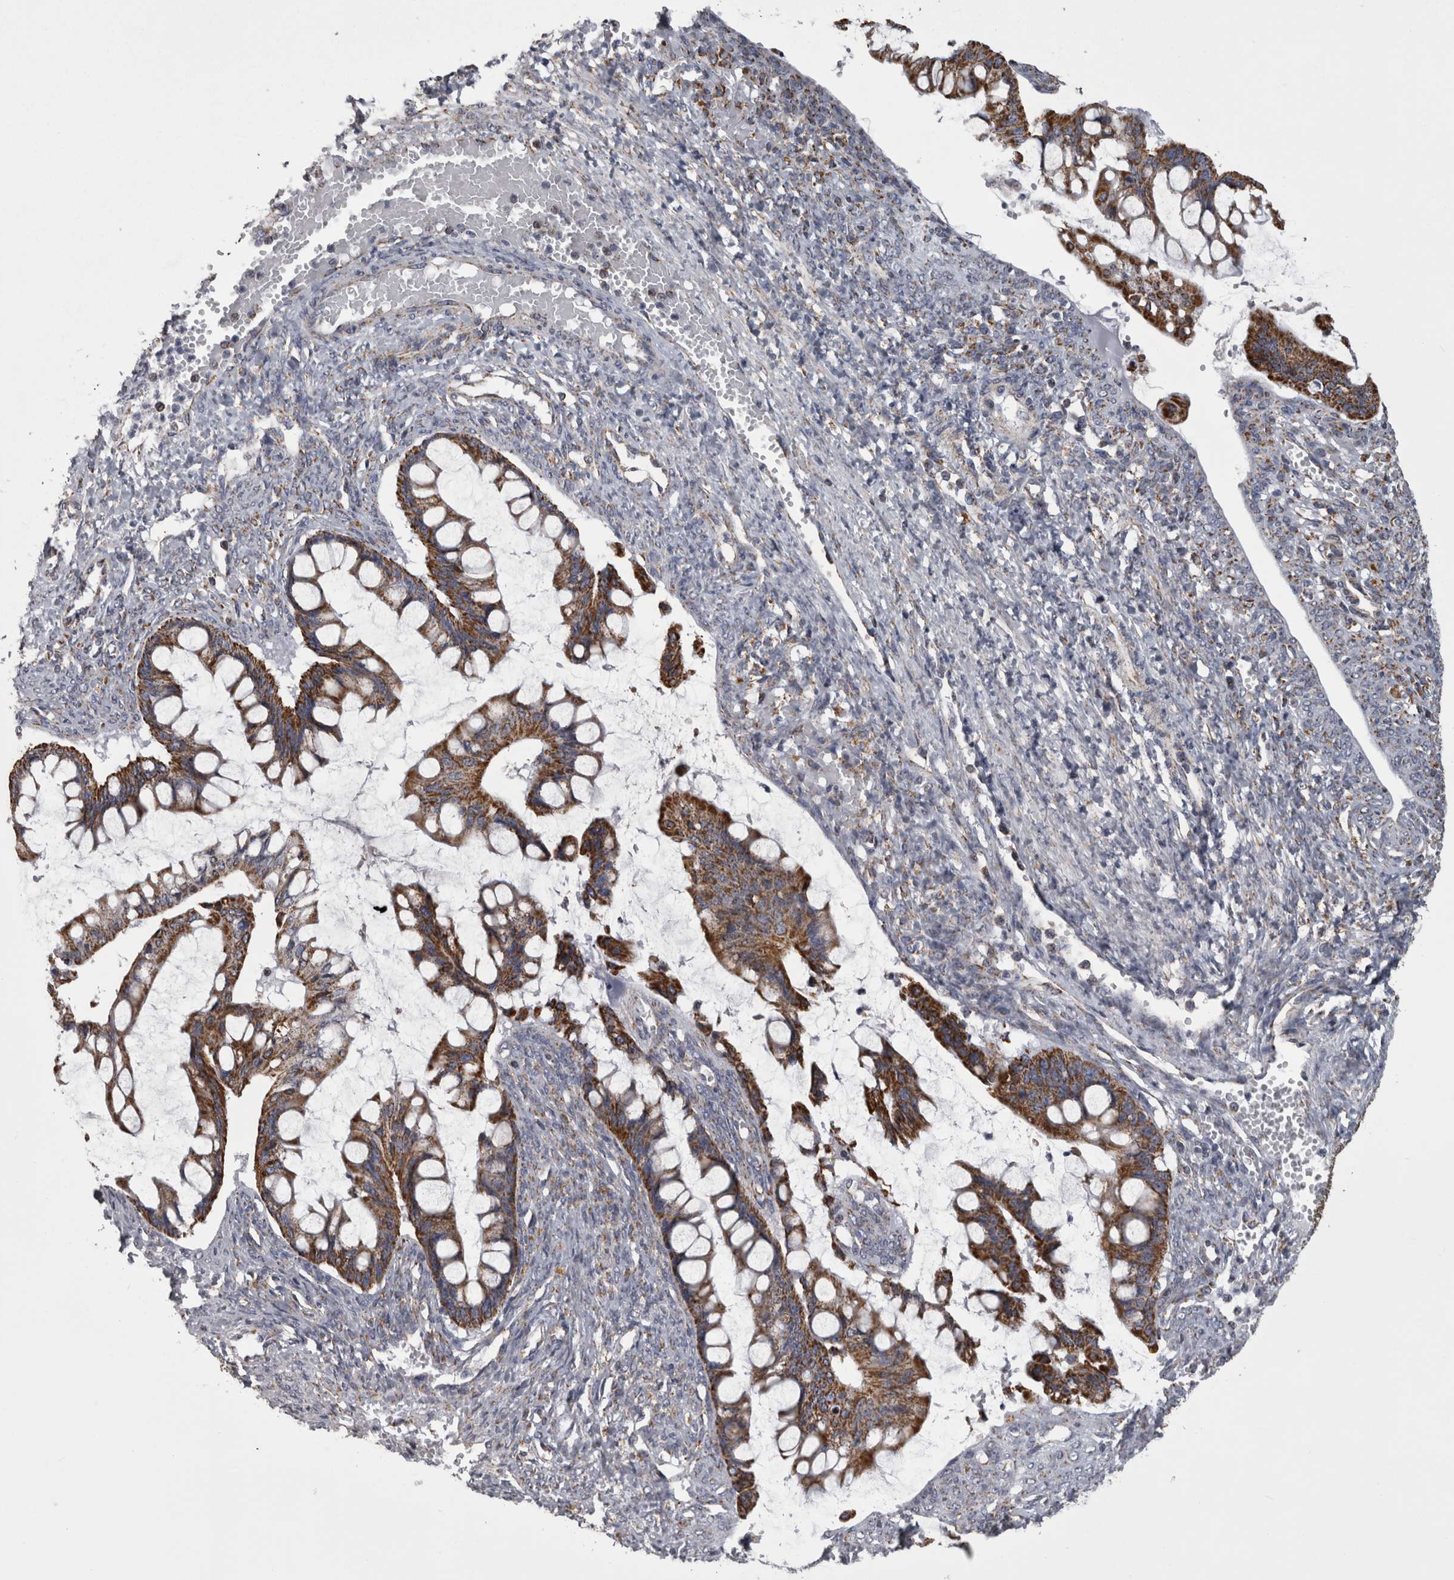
{"staining": {"intensity": "strong", "quantity": ">75%", "location": "cytoplasmic/membranous"}, "tissue": "ovarian cancer", "cell_type": "Tumor cells", "image_type": "cancer", "snomed": [{"axis": "morphology", "description": "Cystadenocarcinoma, mucinous, NOS"}, {"axis": "topography", "description": "Ovary"}], "caption": "Protein positivity by immunohistochemistry (IHC) exhibits strong cytoplasmic/membranous positivity in approximately >75% of tumor cells in ovarian mucinous cystadenocarcinoma. (Stains: DAB in brown, nuclei in blue, Microscopy: brightfield microscopy at high magnification).", "gene": "MDH2", "patient": {"sex": "female", "age": 73}}